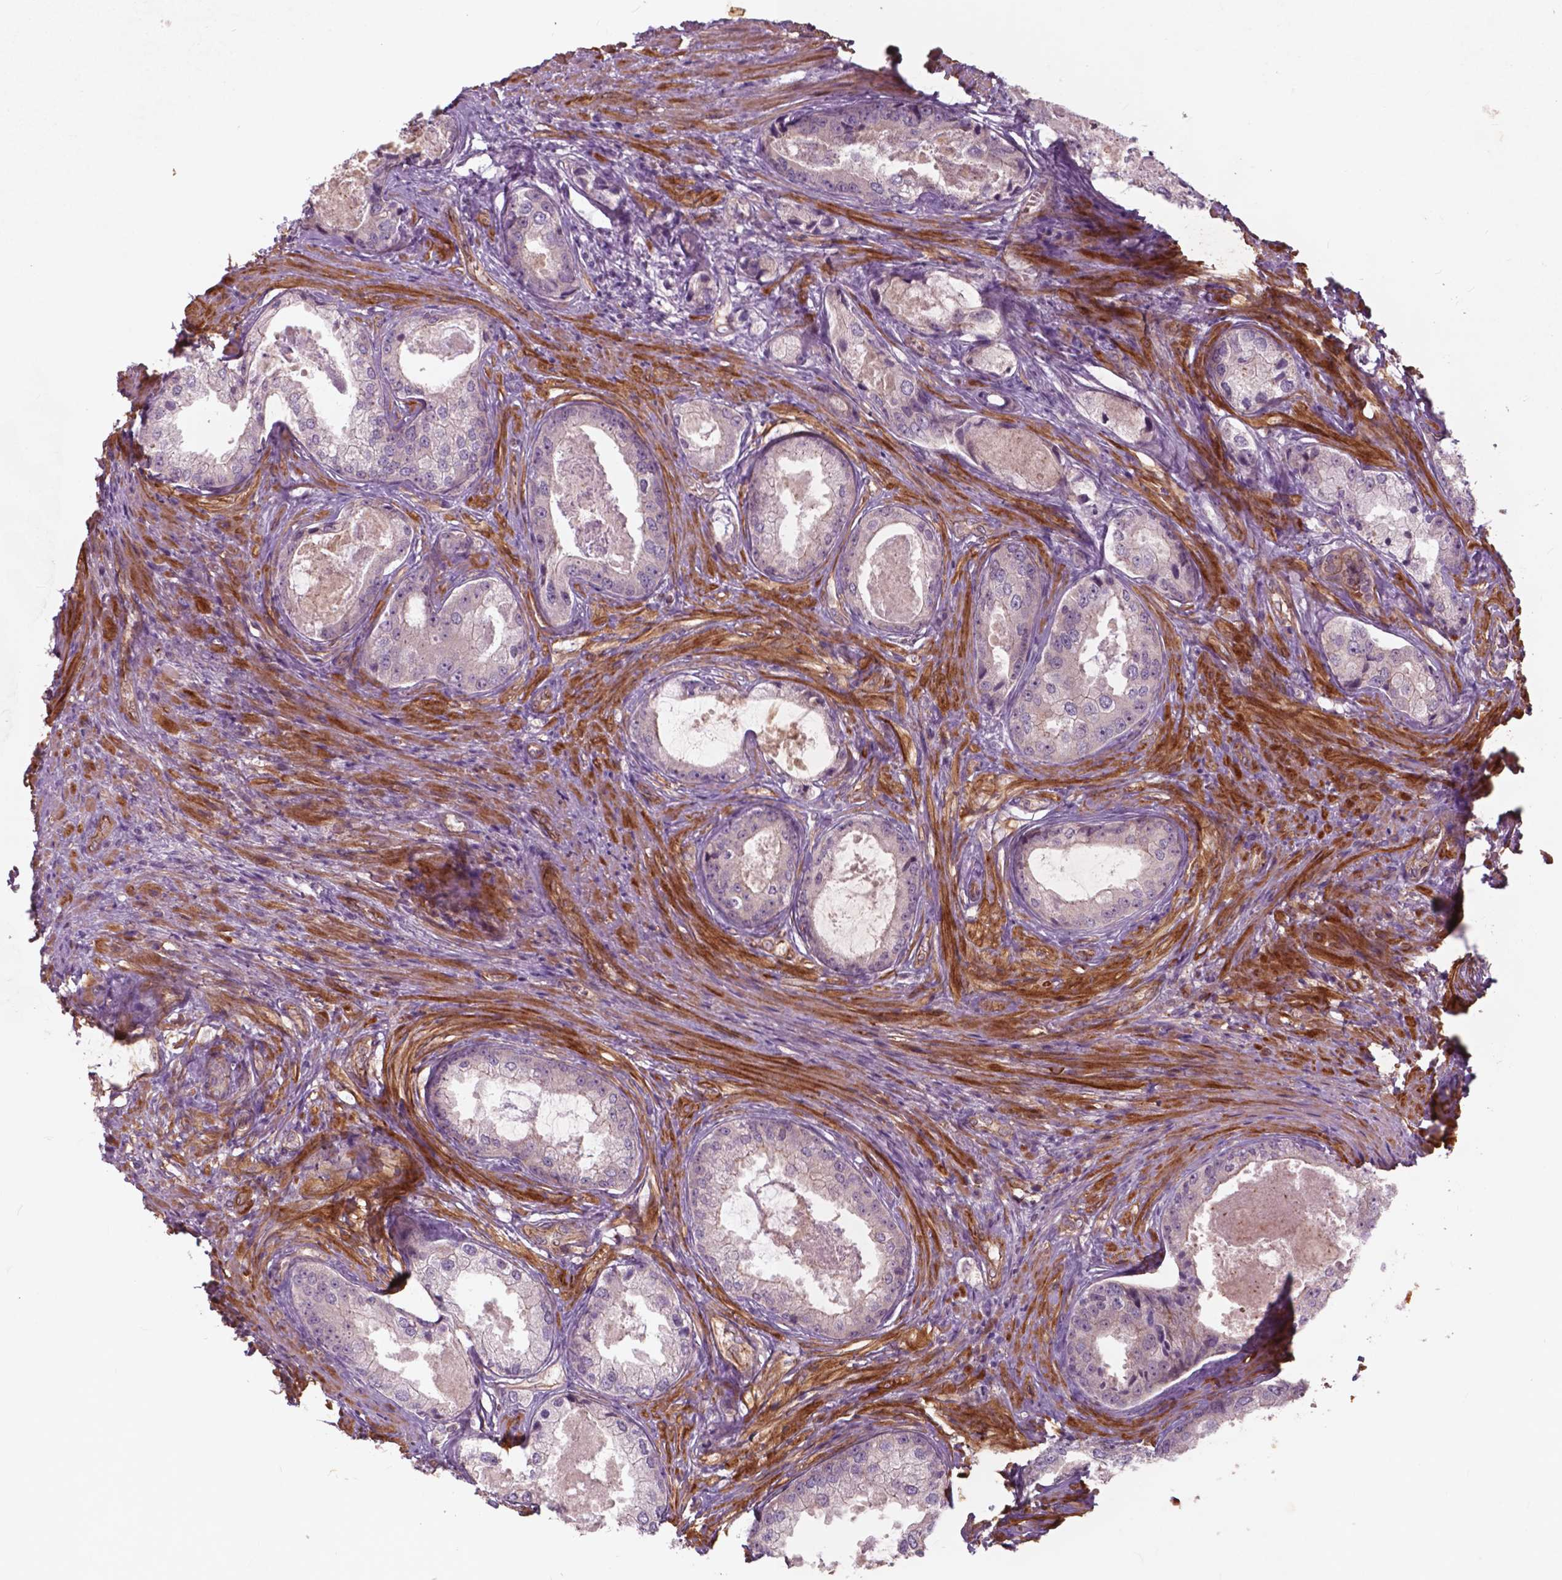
{"staining": {"intensity": "negative", "quantity": "none", "location": "none"}, "tissue": "prostate cancer", "cell_type": "Tumor cells", "image_type": "cancer", "snomed": [{"axis": "morphology", "description": "Adenocarcinoma, Low grade"}, {"axis": "topography", "description": "Prostate"}], "caption": "This is a histopathology image of immunohistochemistry (IHC) staining of prostate cancer, which shows no staining in tumor cells.", "gene": "RFPL4B", "patient": {"sex": "male", "age": 68}}